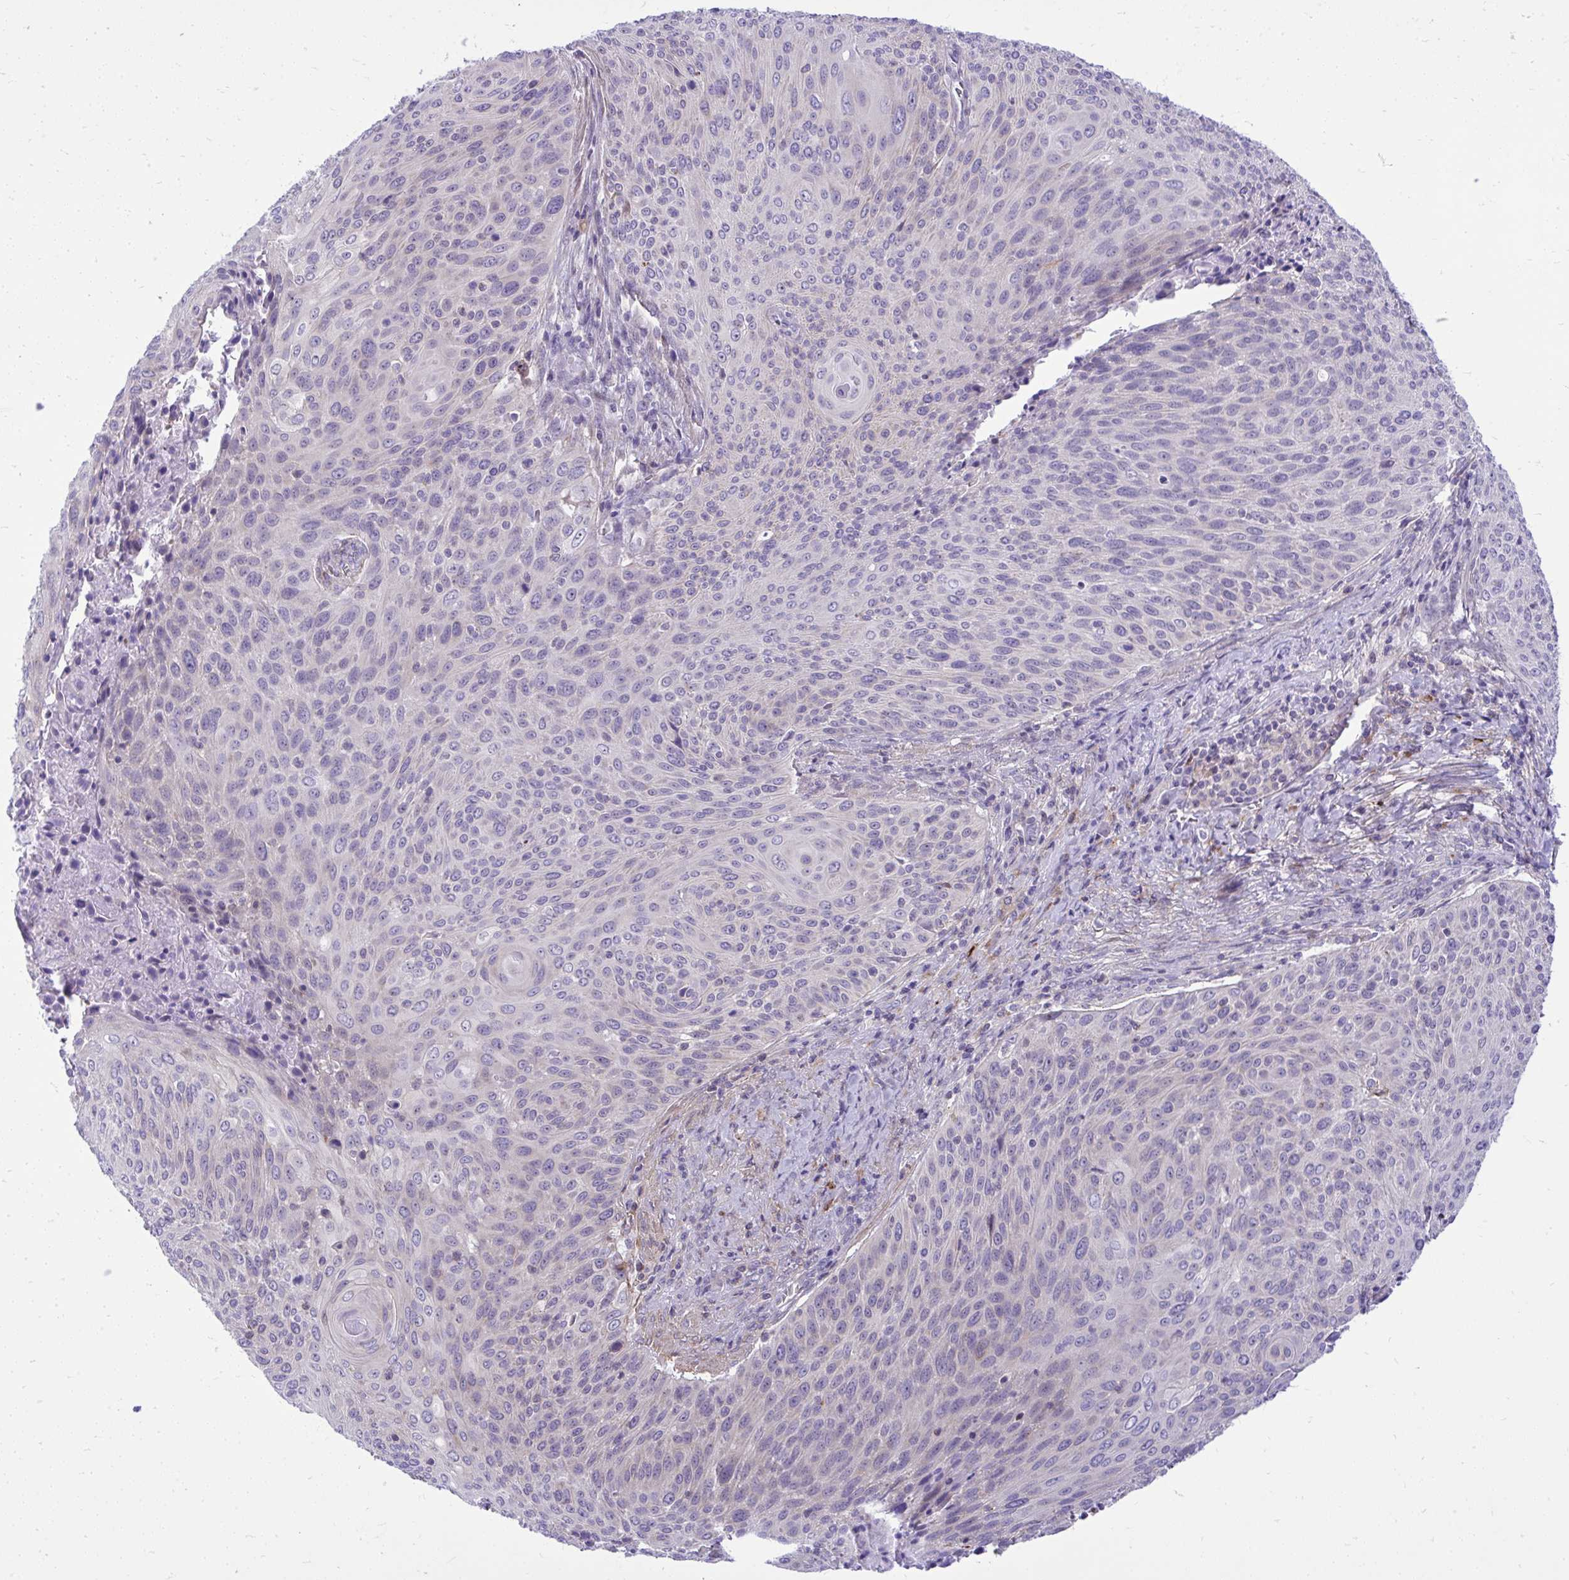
{"staining": {"intensity": "negative", "quantity": "none", "location": "none"}, "tissue": "cervical cancer", "cell_type": "Tumor cells", "image_type": "cancer", "snomed": [{"axis": "morphology", "description": "Squamous cell carcinoma, NOS"}, {"axis": "topography", "description": "Cervix"}], "caption": "An immunohistochemistry image of cervical cancer (squamous cell carcinoma) is shown. There is no staining in tumor cells of cervical cancer (squamous cell carcinoma). (DAB immunohistochemistry visualized using brightfield microscopy, high magnification).", "gene": "GRK4", "patient": {"sex": "female", "age": 31}}